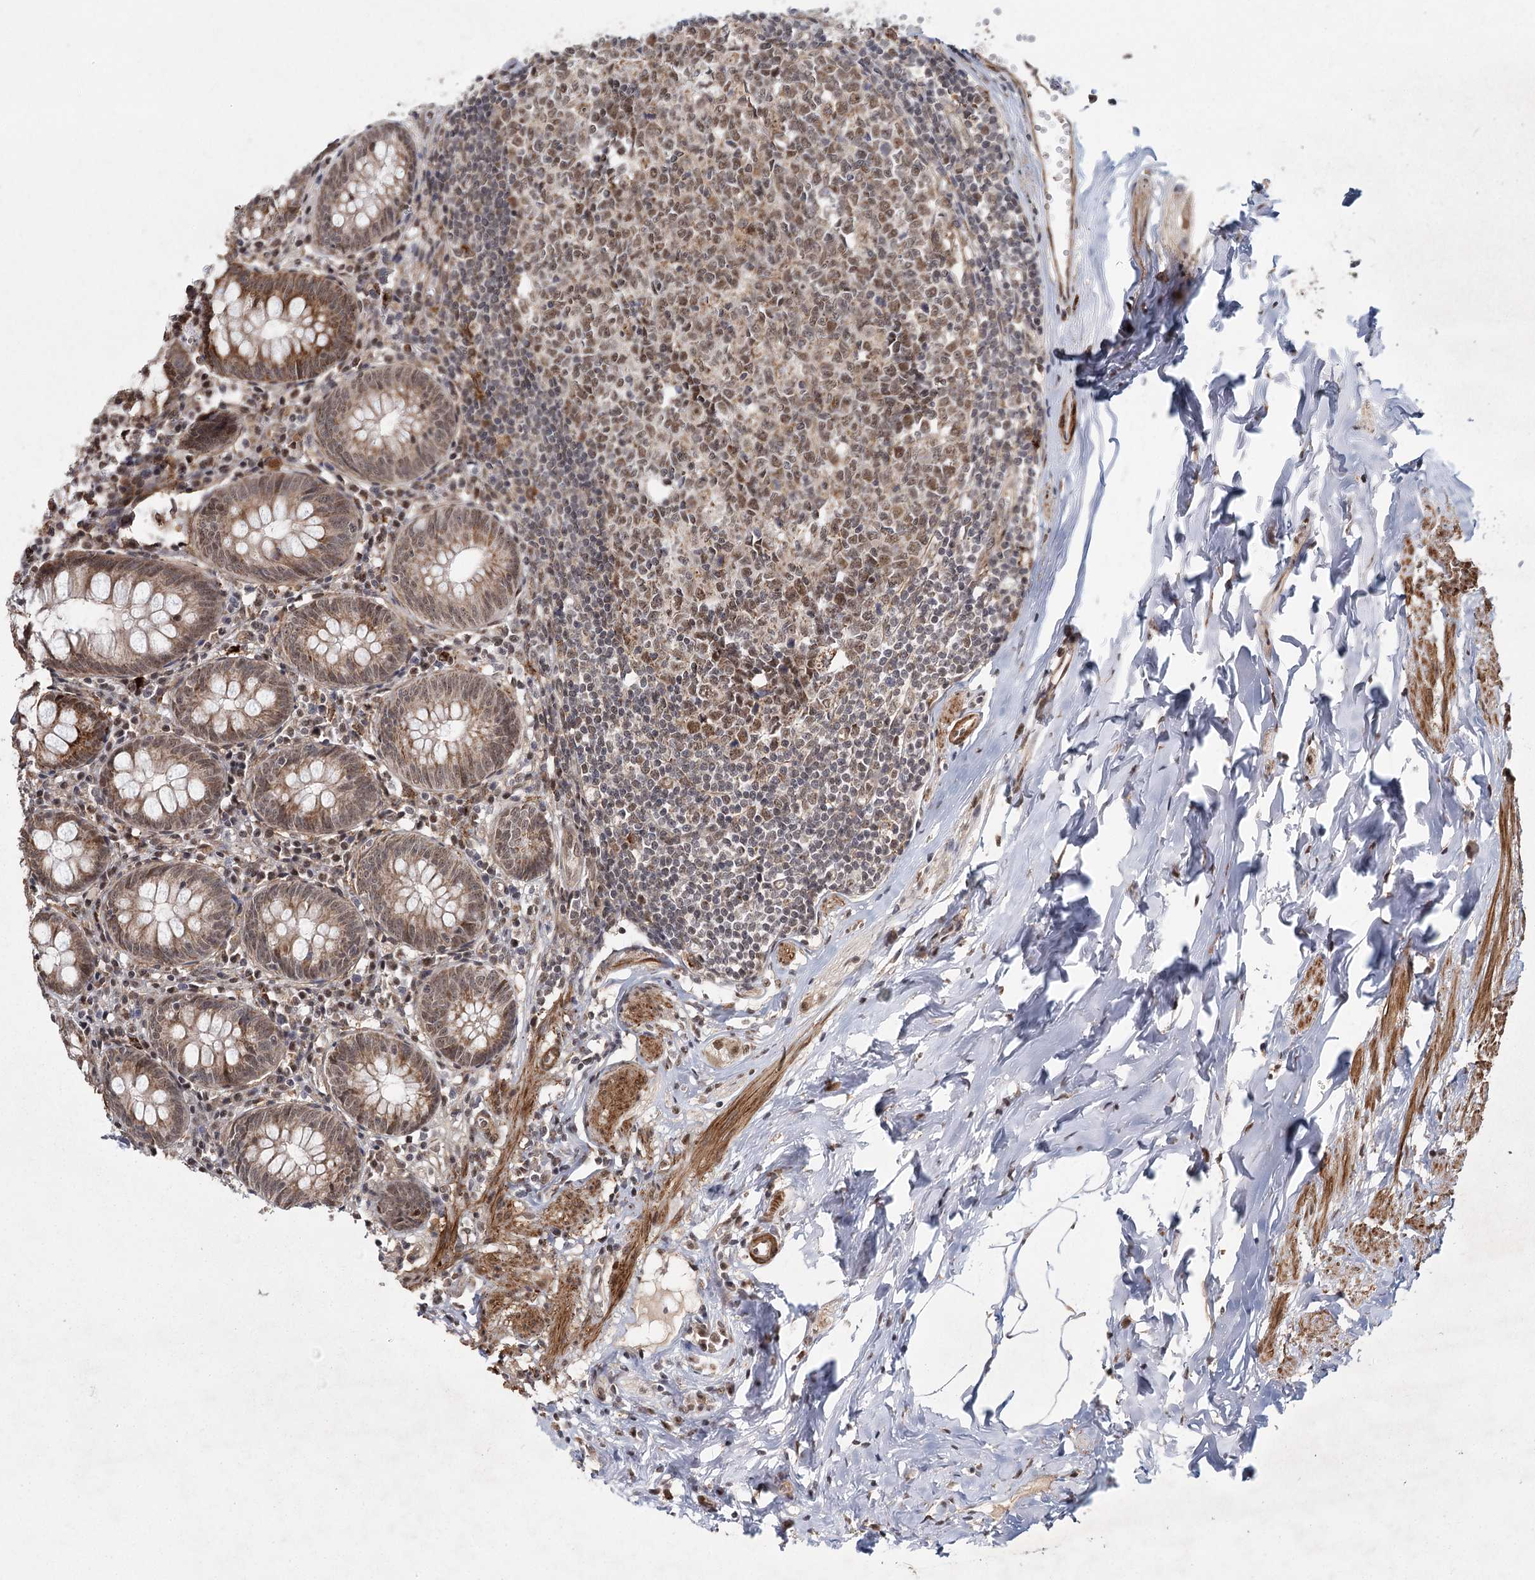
{"staining": {"intensity": "moderate", "quantity": ">75%", "location": "cytoplasmic/membranous,nuclear"}, "tissue": "appendix", "cell_type": "Glandular cells", "image_type": "normal", "snomed": [{"axis": "morphology", "description": "Normal tissue, NOS"}, {"axis": "topography", "description": "Appendix"}], "caption": "Immunohistochemistry (DAB (3,3'-diaminobenzidine)) staining of benign appendix demonstrates moderate cytoplasmic/membranous,nuclear protein positivity in about >75% of glandular cells.", "gene": "ZCCHC24", "patient": {"sex": "female", "age": 54}}